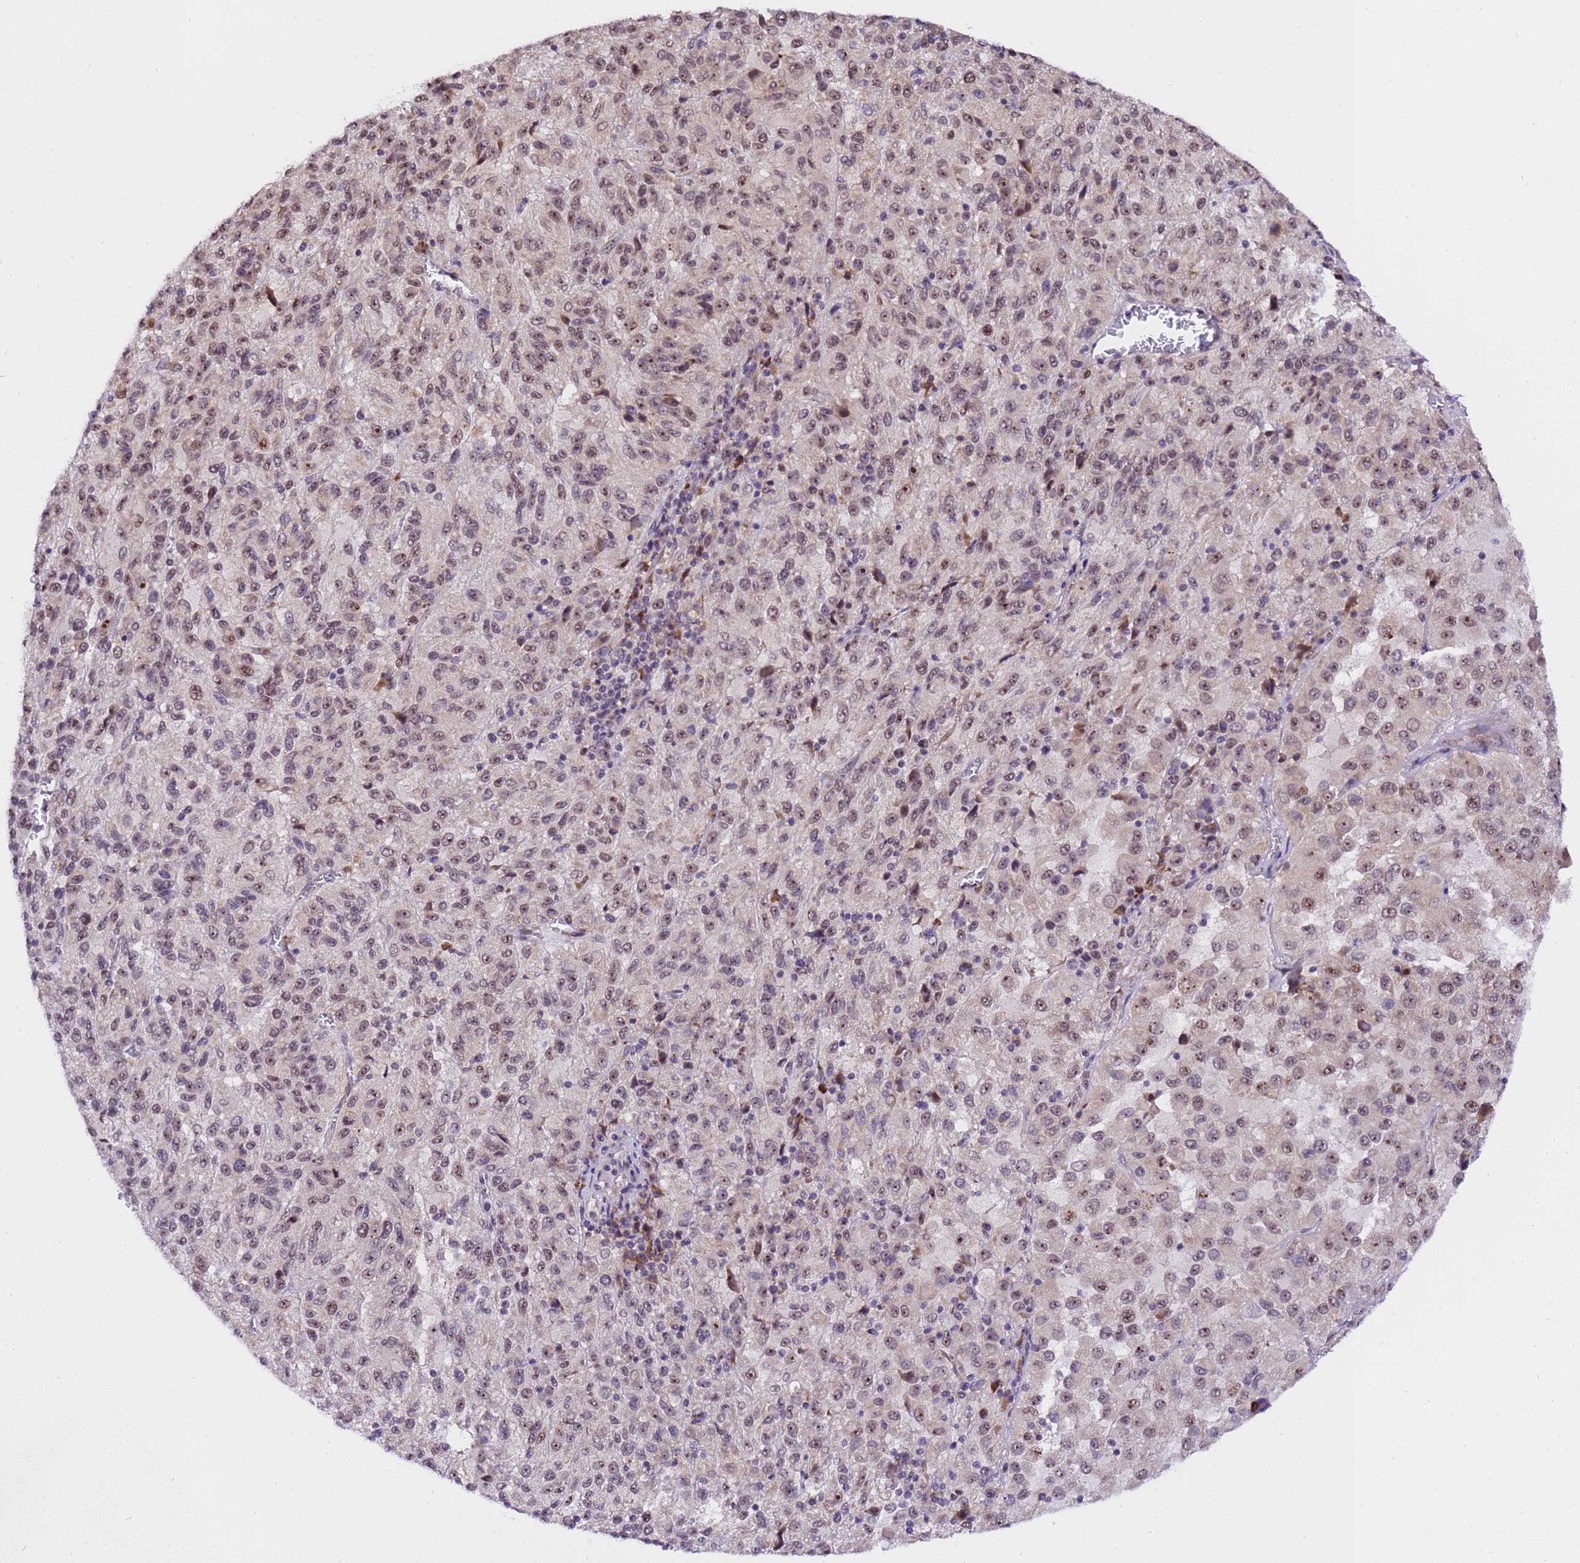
{"staining": {"intensity": "weak", "quantity": ">75%", "location": "nuclear"}, "tissue": "melanoma", "cell_type": "Tumor cells", "image_type": "cancer", "snomed": [{"axis": "morphology", "description": "Malignant melanoma, Metastatic site"}, {"axis": "topography", "description": "Lung"}], "caption": "Protein expression analysis of human malignant melanoma (metastatic site) reveals weak nuclear positivity in about >75% of tumor cells.", "gene": "SLX4IP", "patient": {"sex": "male", "age": 64}}